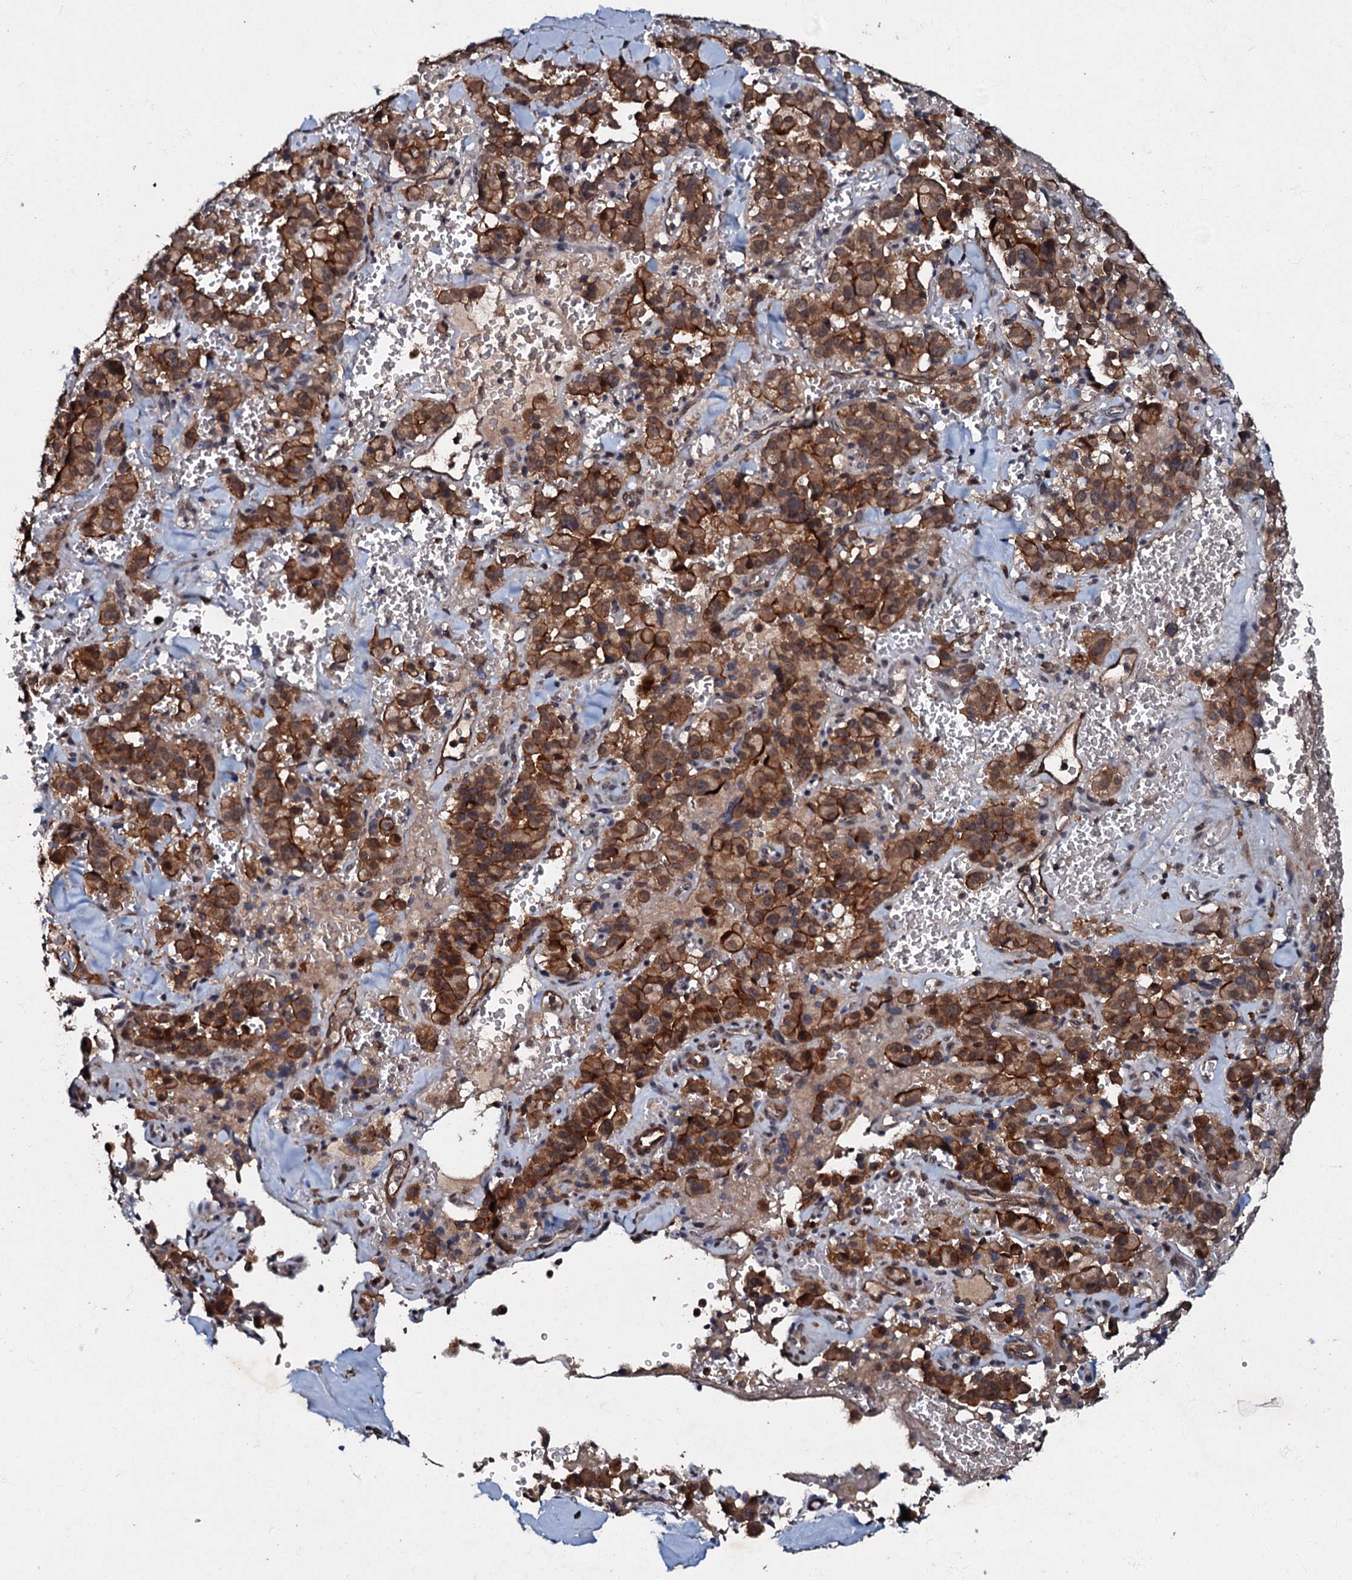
{"staining": {"intensity": "moderate", "quantity": ">75%", "location": "cytoplasmic/membranous"}, "tissue": "pancreatic cancer", "cell_type": "Tumor cells", "image_type": "cancer", "snomed": [{"axis": "morphology", "description": "Adenocarcinoma, NOS"}, {"axis": "topography", "description": "Pancreas"}], "caption": "Approximately >75% of tumor cells in human pancreatic cancer display moderate cytoplasmic/membranous protein expression as visualized by brown immunohistochemical staining.", "gene": "MANSC4", "patient": {"sex": "male", "age": 65}}